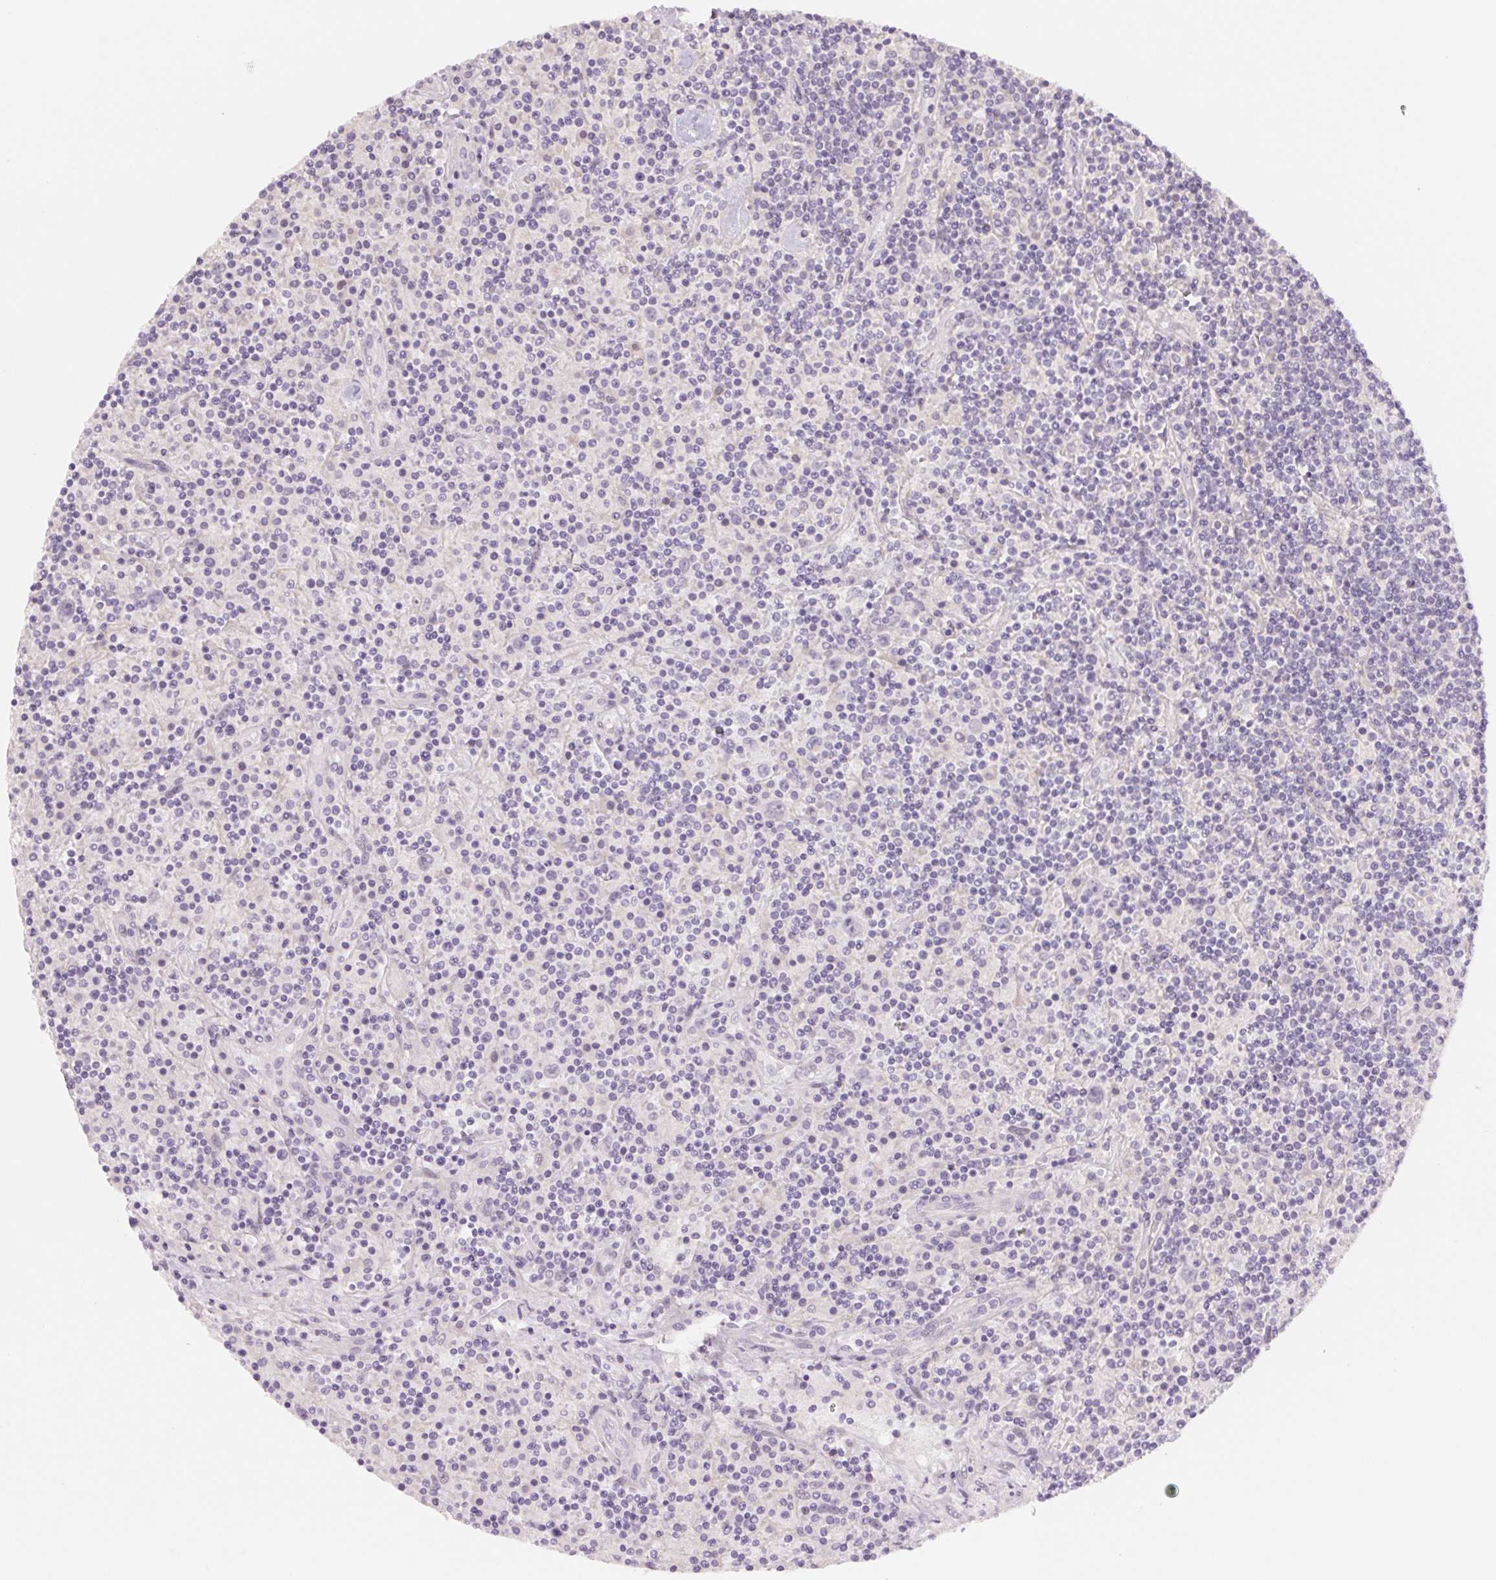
{"staining": {"intensity": "negative", "quantity": "none", "location": "none"}, "tissue": "lymphoma", "cell_type": "Tumor cells", "image_type": "cancer", "snomed": [{"axis": "morphology", "description": "Hodgkin's disease, NOS"}, {"axis": "topography", "description": "Lymph node"}], "caption": "Photomicrograph shows no significant protein staining in tumor cells of Hodgkin's disease.", "gene": "CCDC168", "patient": {"sex": "male", "age": 70}}